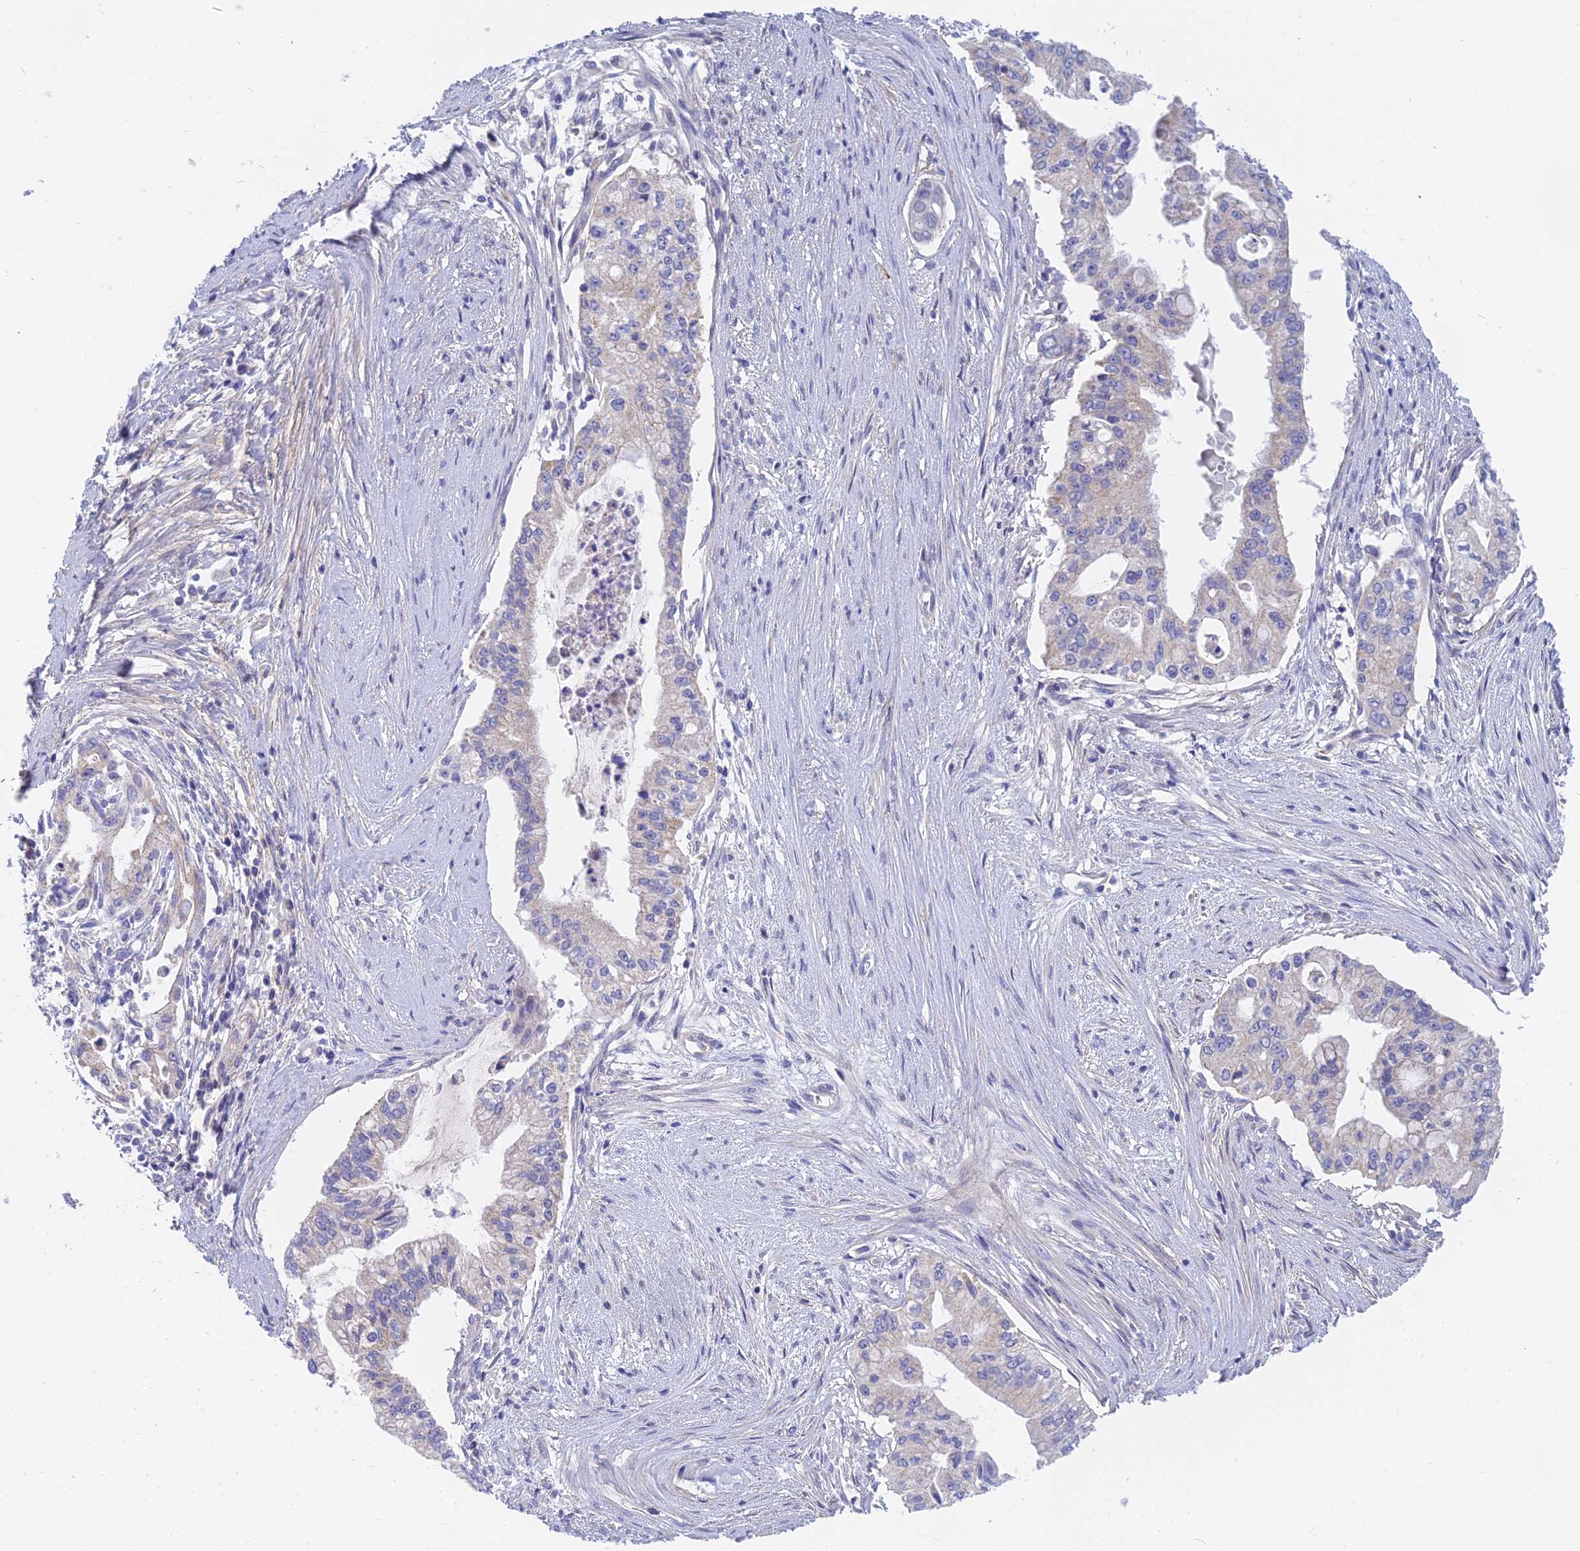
{"staining": {"intensity": "weak", "quantity": "25%-75%", "location": "cytoplasmic/membranous"}, "tissue": "pancreatic cancer", "cell_type": "Tumor cells", "image_type": "cancer", "snomed": [{"axis": "morphology", "description": "Adenocarcinoma, NOS"}, {"axis": "topography", "description": "Pancreas"}], "caption": "Adenocarcinoma (pancreatic) stained with a protein marker exhibits weak staining in tumor cells.", "gene": "MRPL15", "patient": {"sex": "male", "age": 46}}